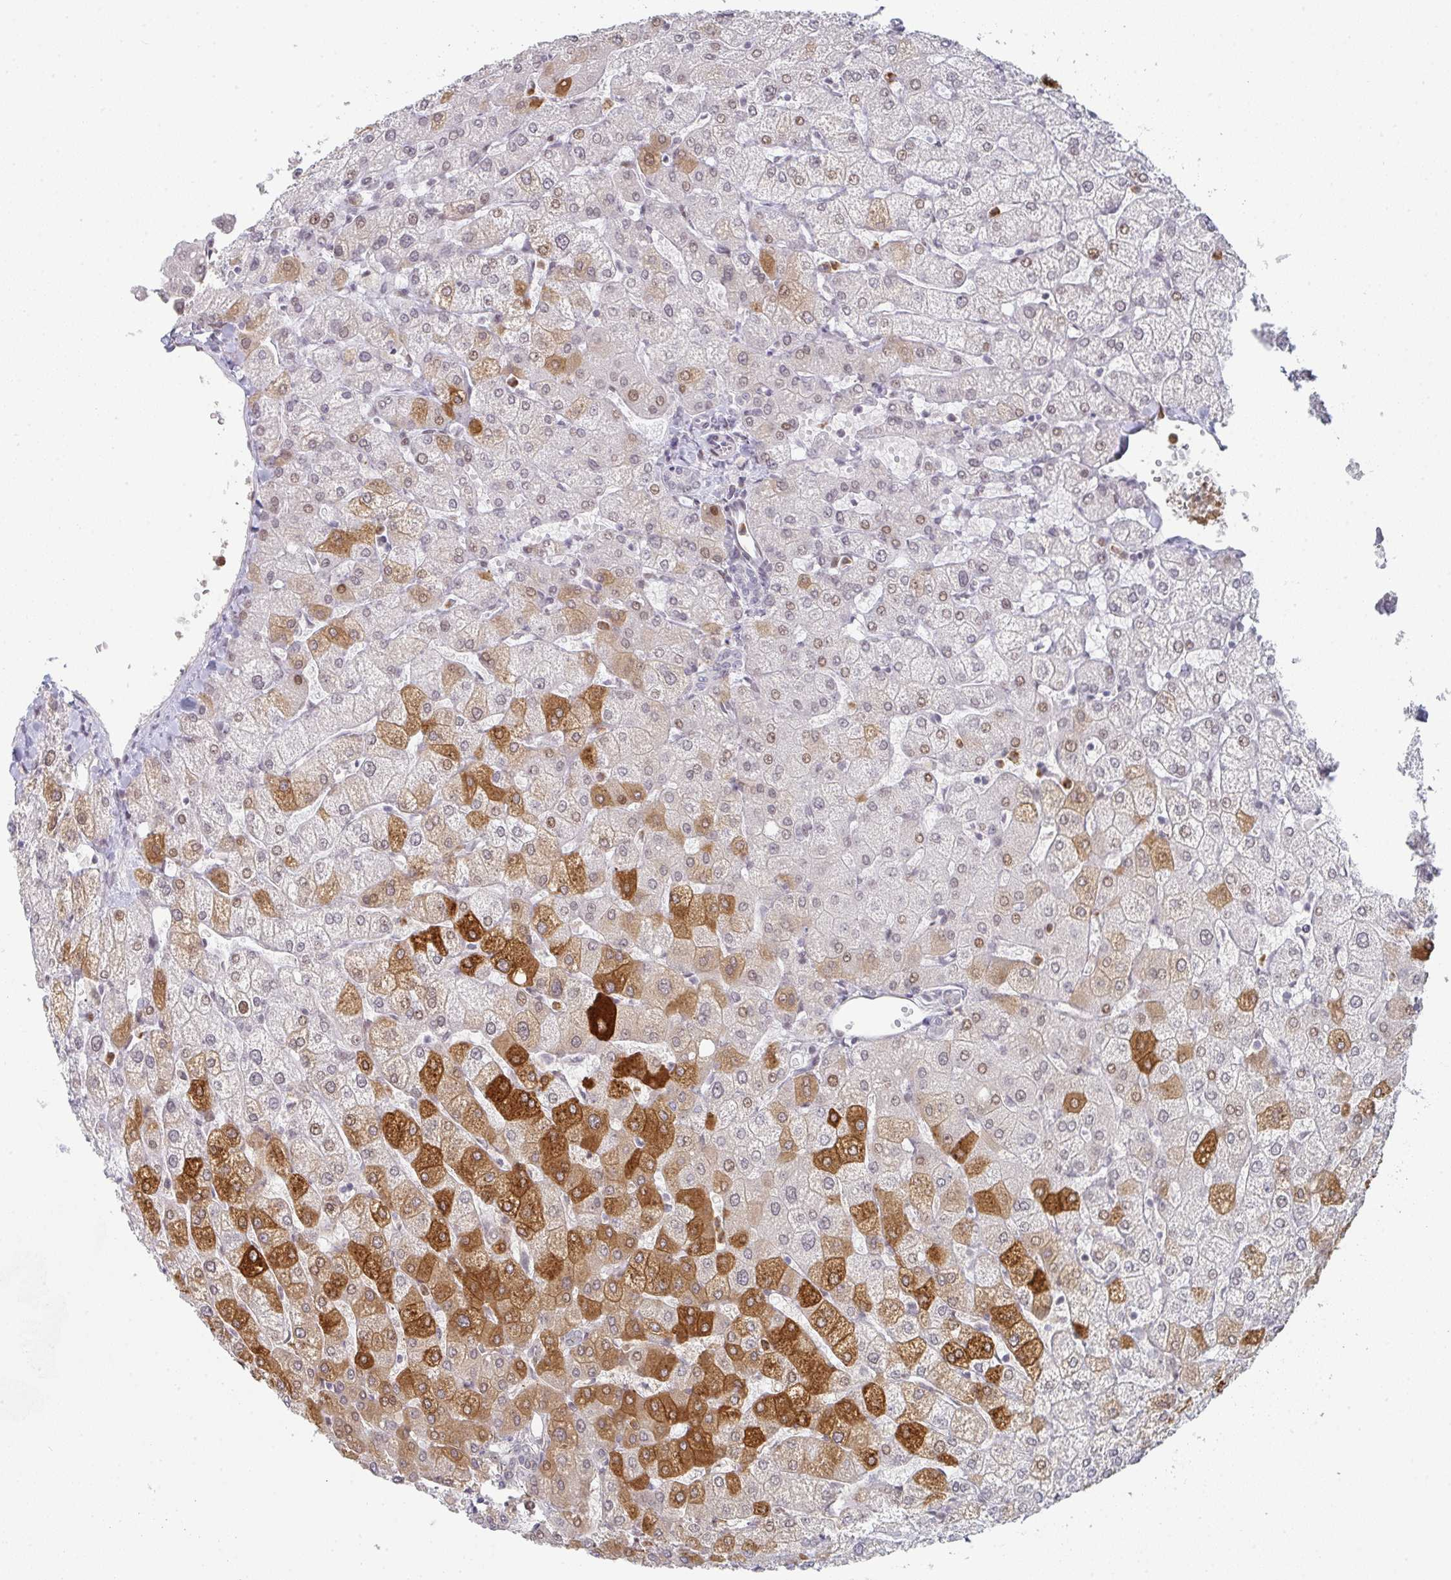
{"staining": {"intensity": "negative", "quantity": "none", "location": "none"}, "tissue": "liver", "cell_type": "Cholangiocytes", "image_type": "normal", "snomed": [{"axis": "morphology", "description": "Normal tissue, NOS"}, {"axis": "topography", "description": "Liver"}], "caption": "Immunohistochemical staining of unremarkable liver demonstrates no significant staining in cholangiocytes.", "gene": "LIN54", "patient": {"sex": "female", "age": 54}}